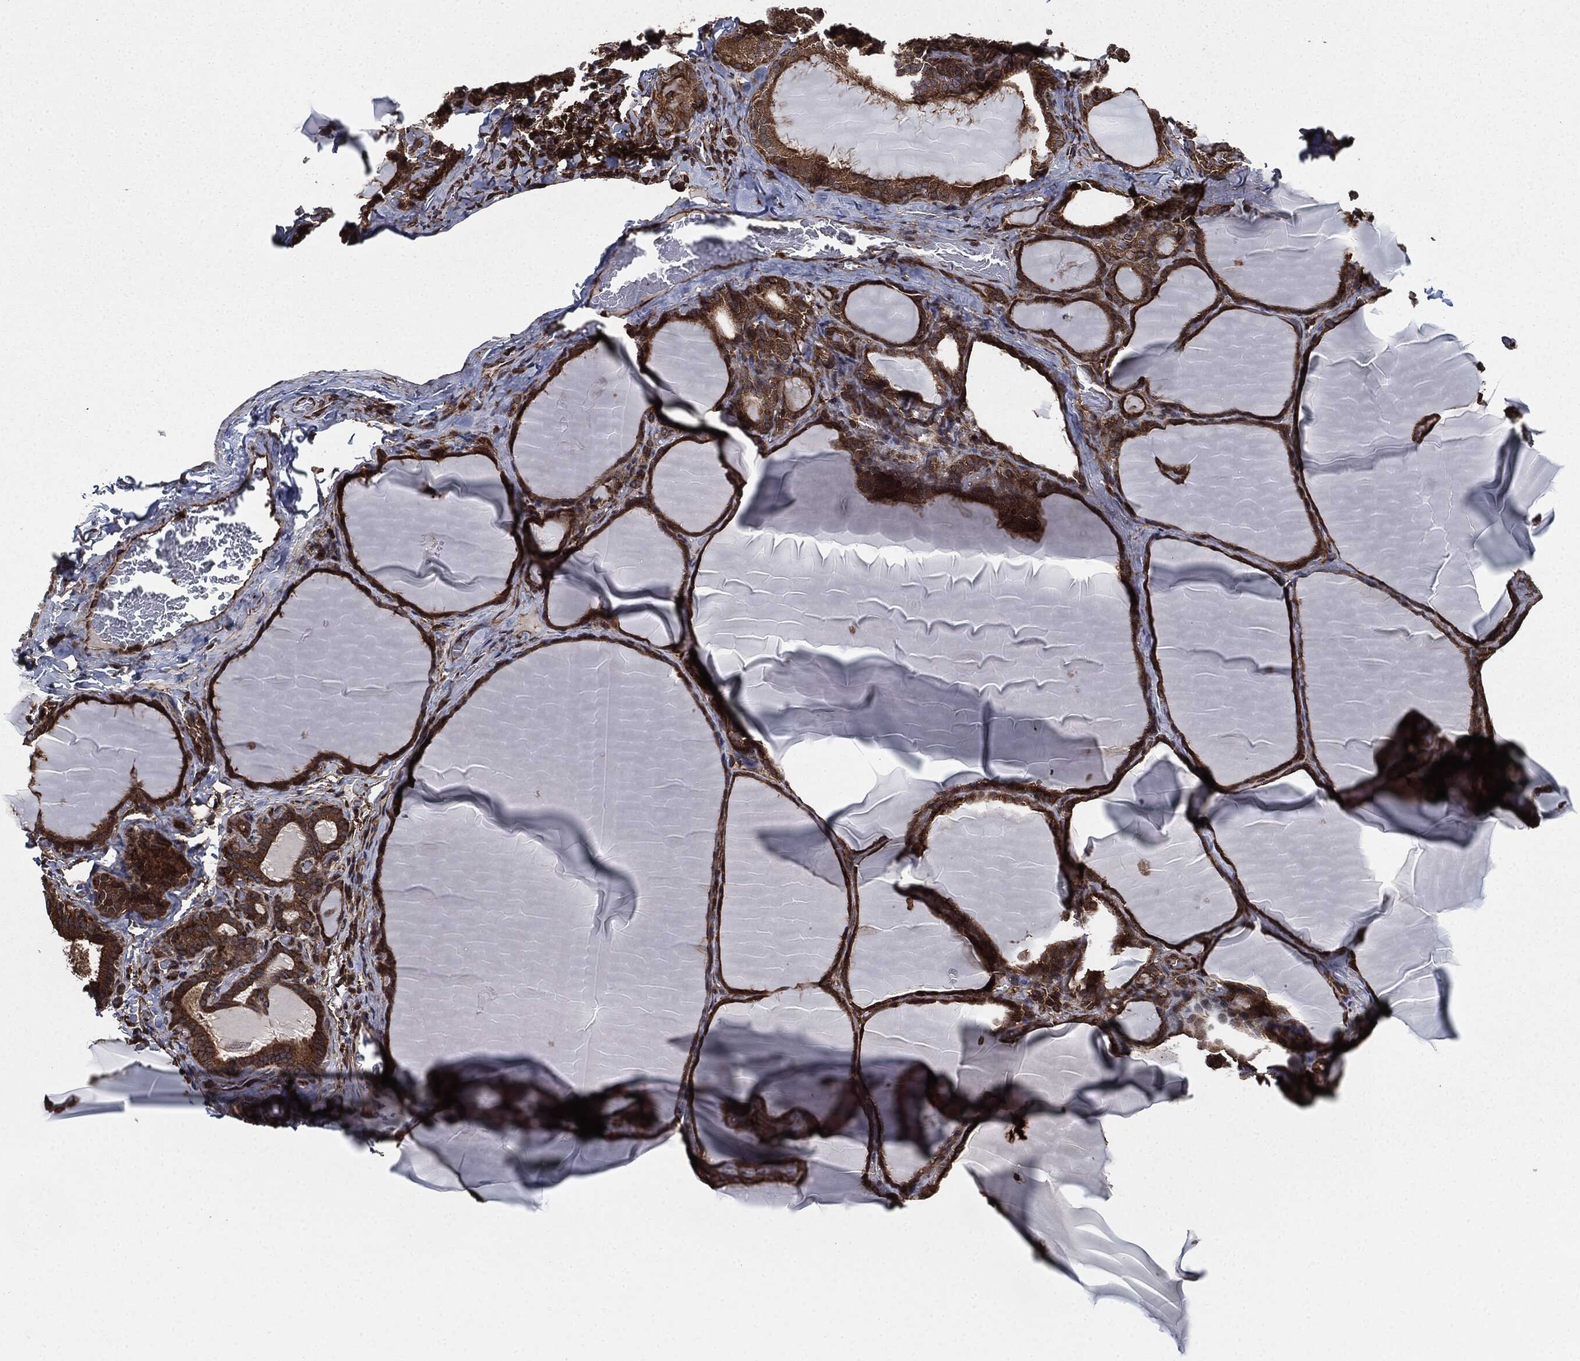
{"staining": {"intensity": "moderate", "quantity": ">75%", "location": "cytoplasmic/membranous"}, "tissue": "thyroid gland", "cell_type": "Glandular cells", "image_type": "normal", "snomed": [{"axis": "morphology", "description": "Normal tissue, NOS"}, {"axis": "morphology", "description": "Hyperplasia, NOS"}, {"axis": "topography", "description": "Thyroid gland"}], "caption": "Human thyroid gland stained with a brown dye shows moderate cytoplasmic/membranous positive positivity in approximately >75% of glandular cells.", "gene": "RAP1GDS1", "patient": {"sex": "female", "age": 27}}